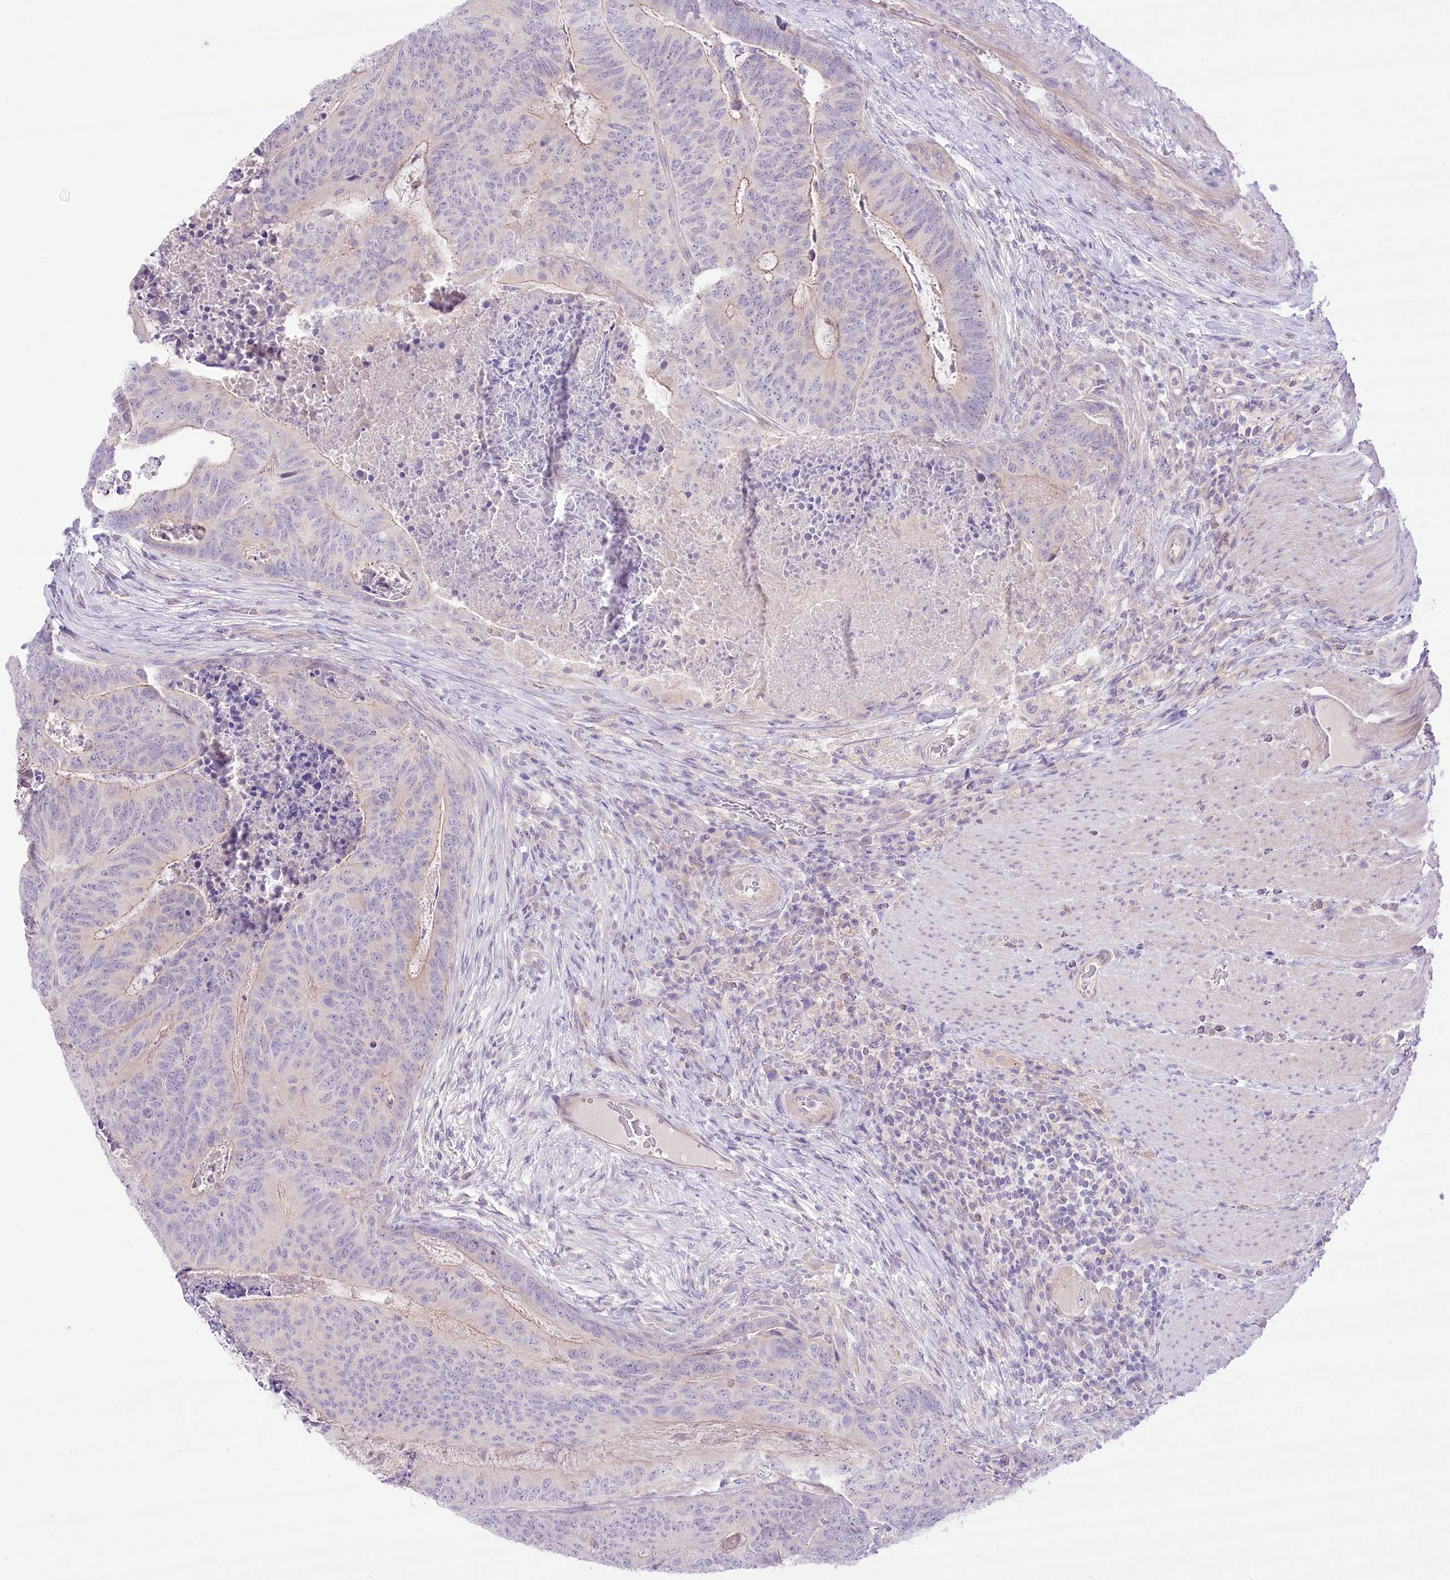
{"staining": {"intensity": "negative", "quantity": "none", "location": "none"}, "tissue": "colorectal cancer", "cell_type": "Tumor cells", "image_type": "cancer", "snomed": [{"axis": "morphology", "description": "Adenocarcinoma, NOS"}, {"axis": "topography", "description": "Colon"}], "caption": "Immunohistochemical staining of adenocarcinoma (colorectal) displays no significant positivity in tumor cells.", "gene": "HELT", "patient": {"sex": "female", "age": 67}}